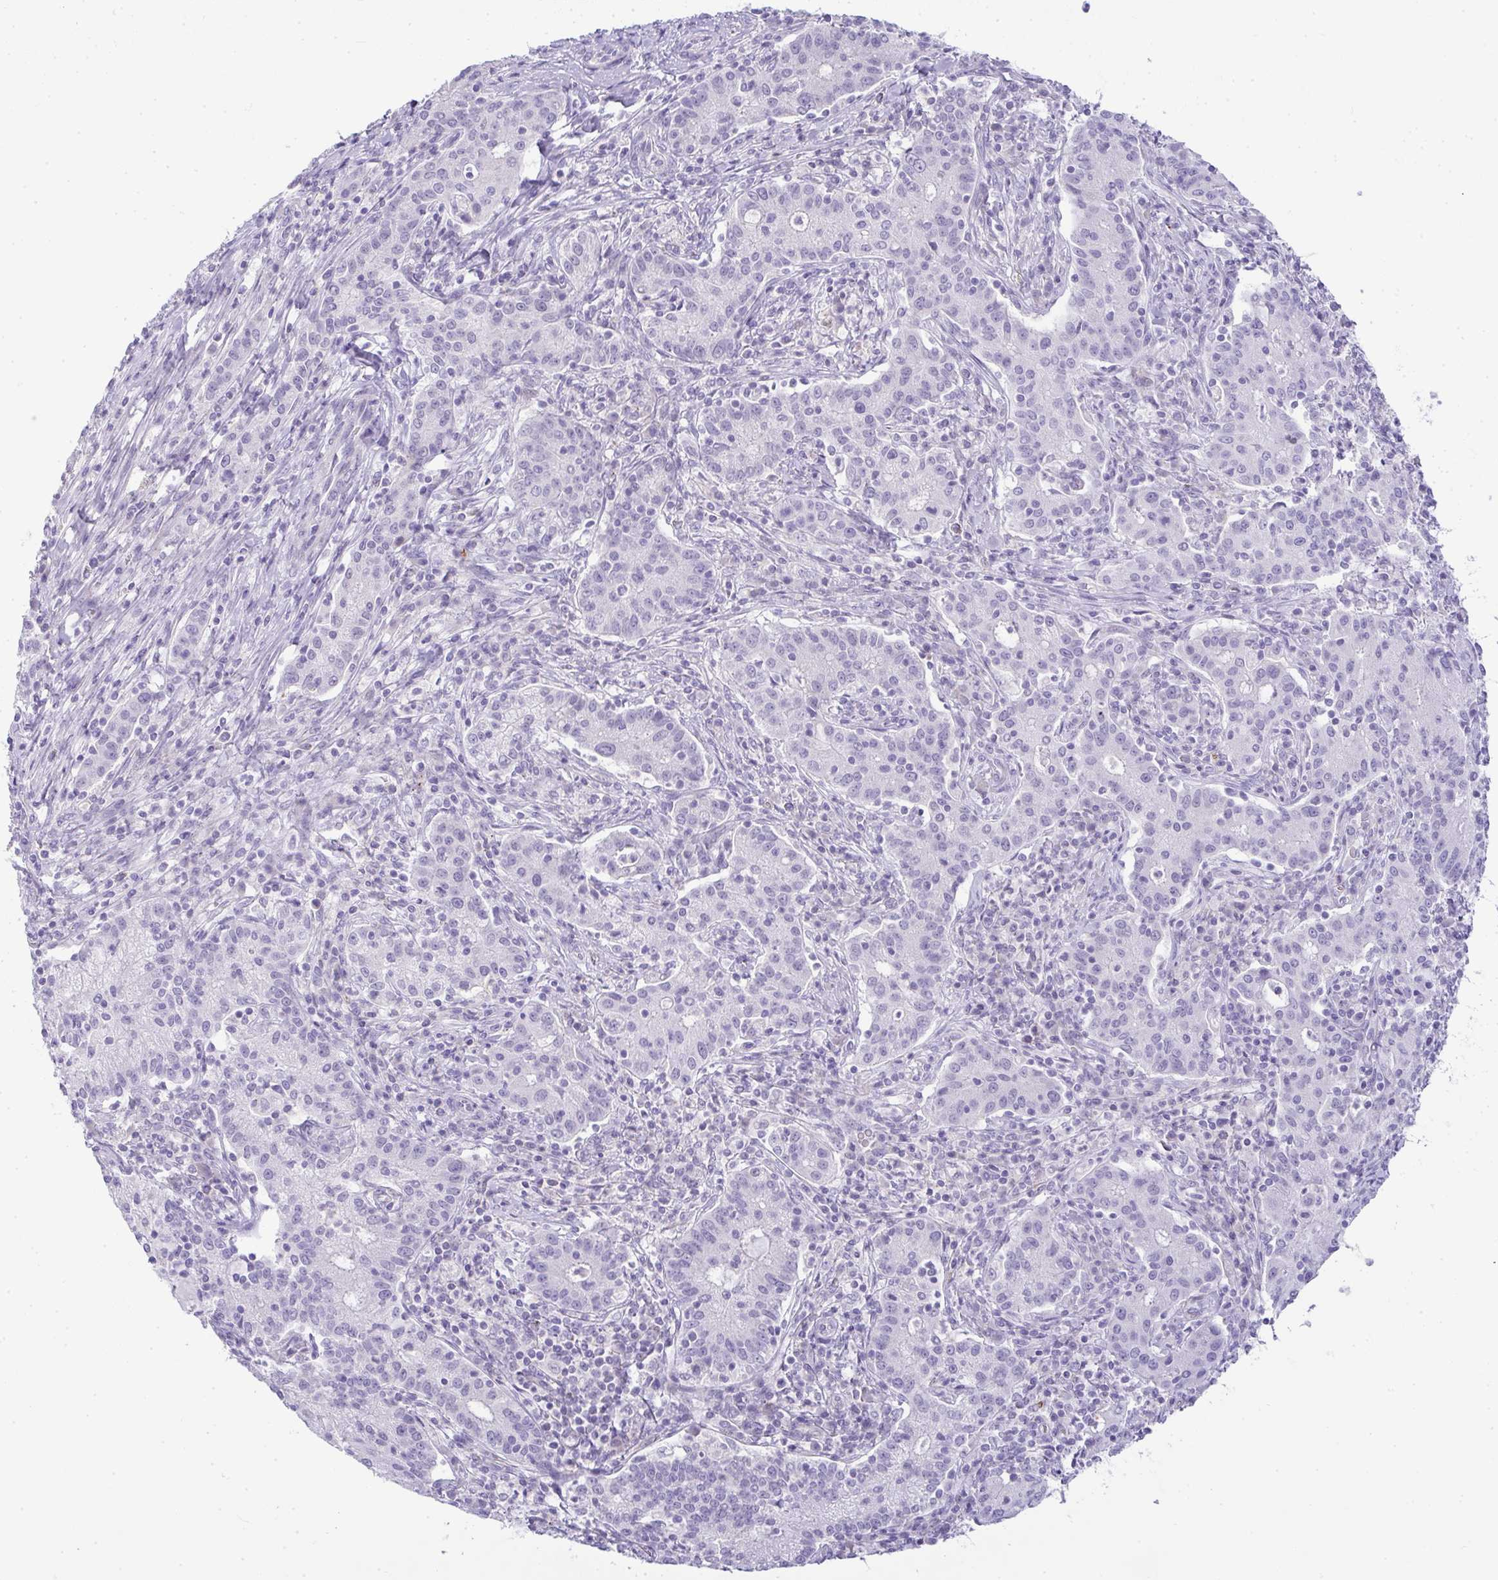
{"staining": {"intensity": "negative", "quantity": "none", "location": "none"}, "tissue": "cervical cancer", "cell_type": "Tumor cells", "image_type": "cancer", "snomed": [{"axis": "morphology", "description": "Normal tissue, NOS"}, {"axis": "morphology", "description": "Adenocarcinoma, NOS"}, {"axis": "topography", "description": "Cervix"}], "caption": "Tumor cells show no significant protein staining in cervical adenocarcinoma.", "gene": "LIPE", "patient": {"sex": "female", "age": 44}}